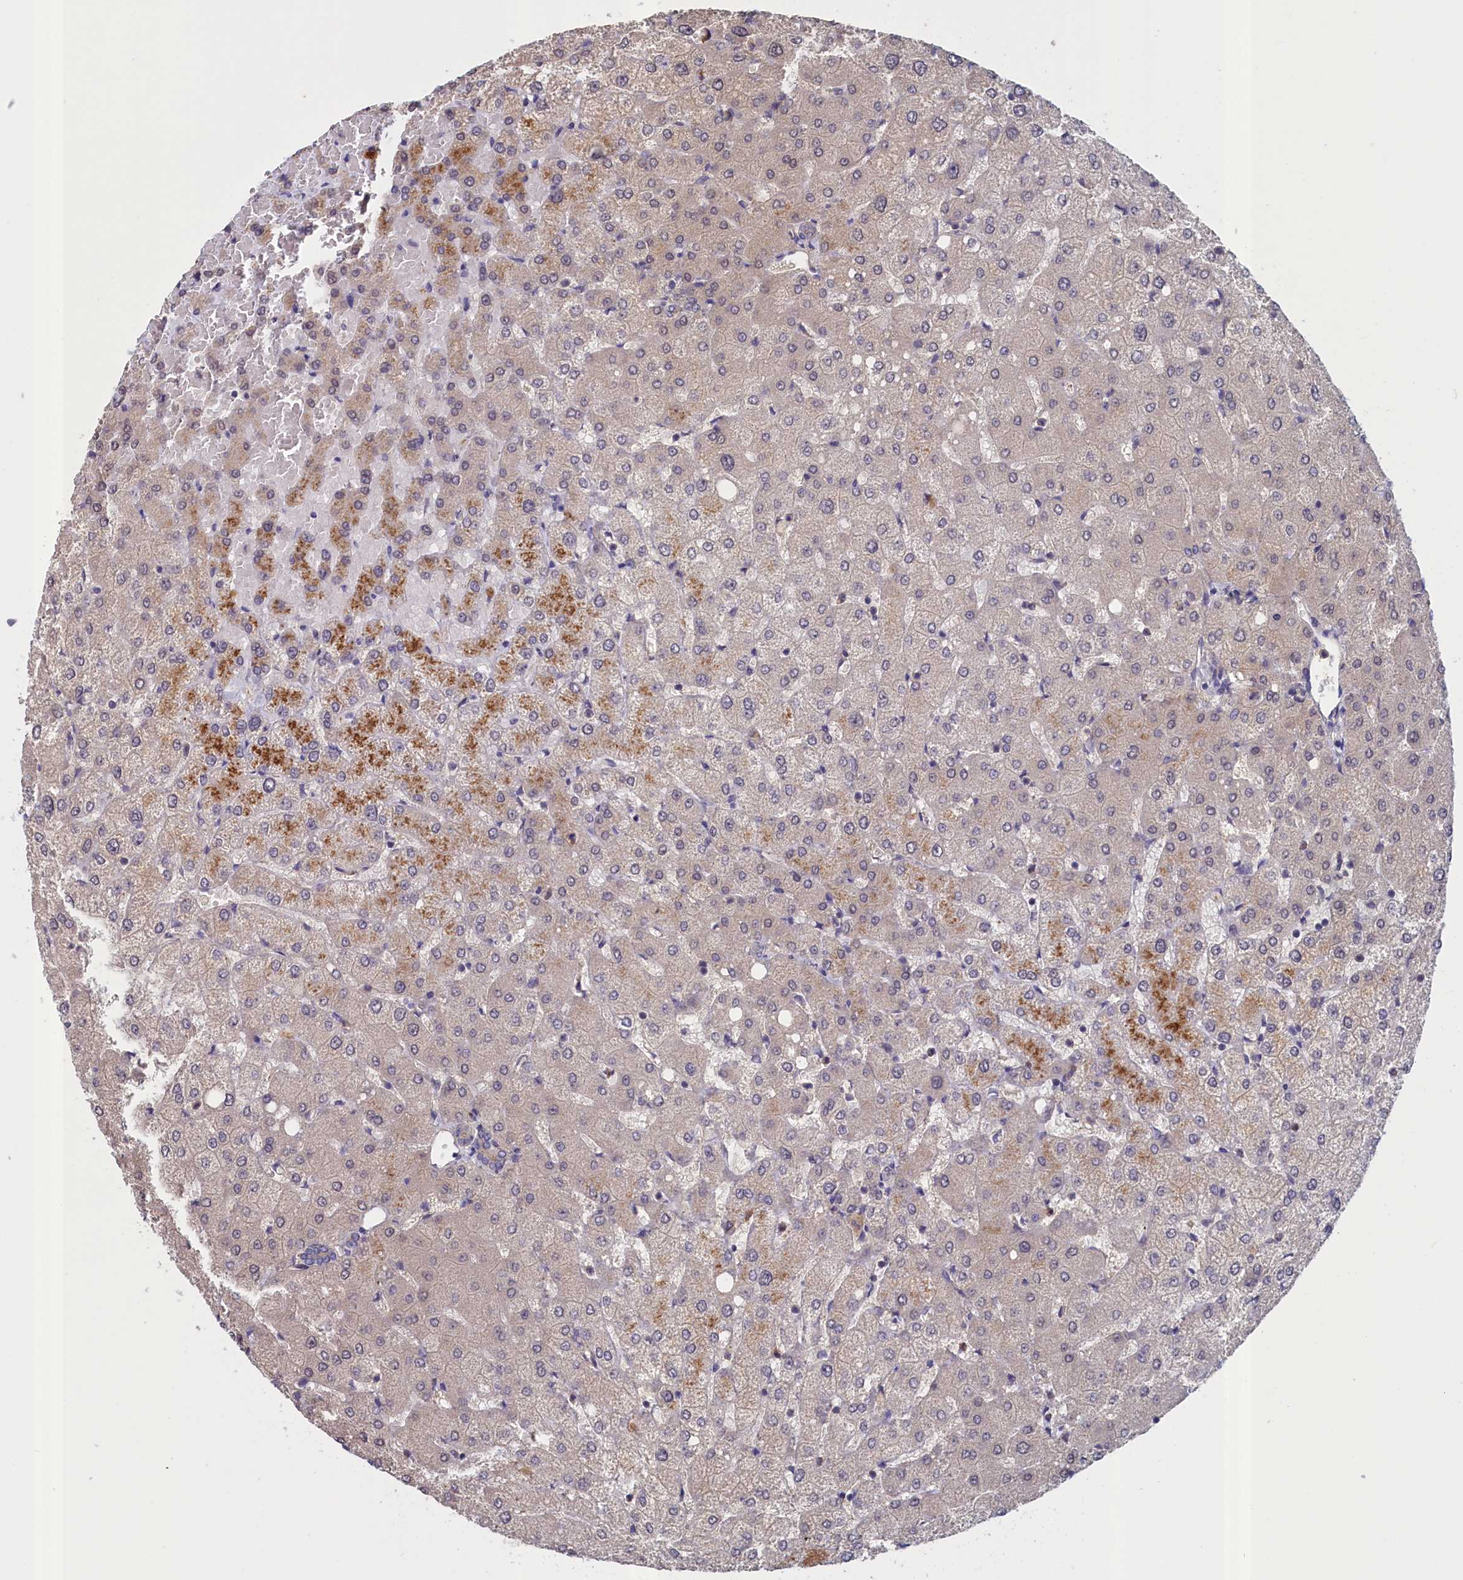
{"staining": {"intensity": "negative", "quantity": "none", "location": "none"}, "tissue": "liver", "cell_type": "Cholangiocytes", "image_type": "normal", "snomed": [{"axis": "morphology", "description": "Normal tissue, NOS"}, {"axis": "topography", "description": "Liver"}], "caption": "This is an IHC image of unremarkable liver. There is no expression in cholangiocytes.", "gene": "ANKRD2", "patient": {"sex": "female", "age": 54}}